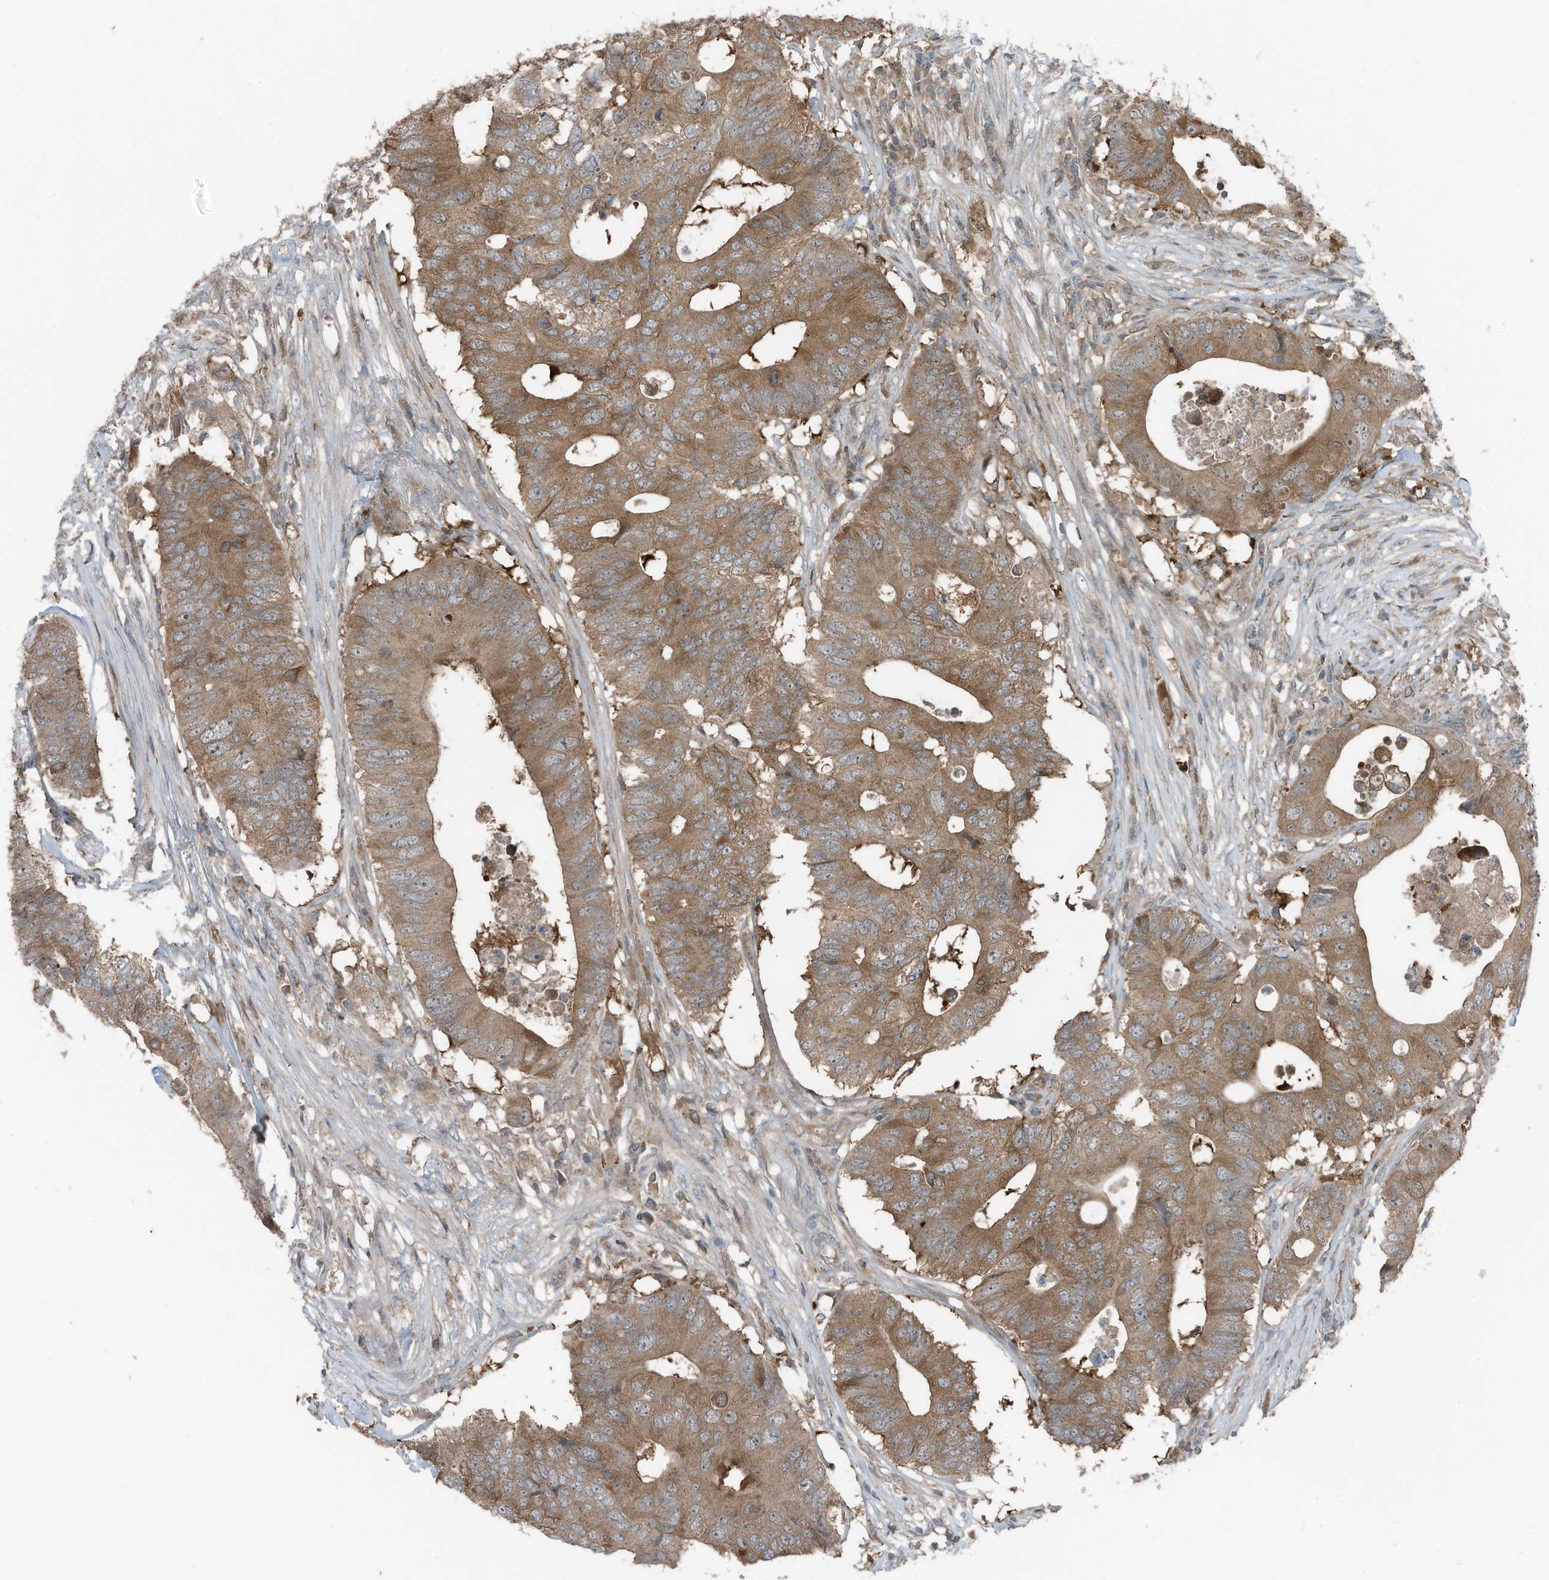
{"staining": {"intensity": "moderate", "quantity": ">75%", "location": "cytoplasmic/membranous"}, "tissue": "colorectal cancer", "cell_type": "Tumor cells", "image_type": "cancer", "snomed": [{"axis": "morphology", "description": "Adenocarcinoma, NOS"}, {"axis": "topography", "description": "Colon"}], "caption": "DAB immunohistochemical staining of colorectal cancer displays moderate cytoplasmic/membranous protein staining in approximately >75% of tumor cells.", "gene": "TXNDC9", "patient": {"sex": "male", "age": 71}}